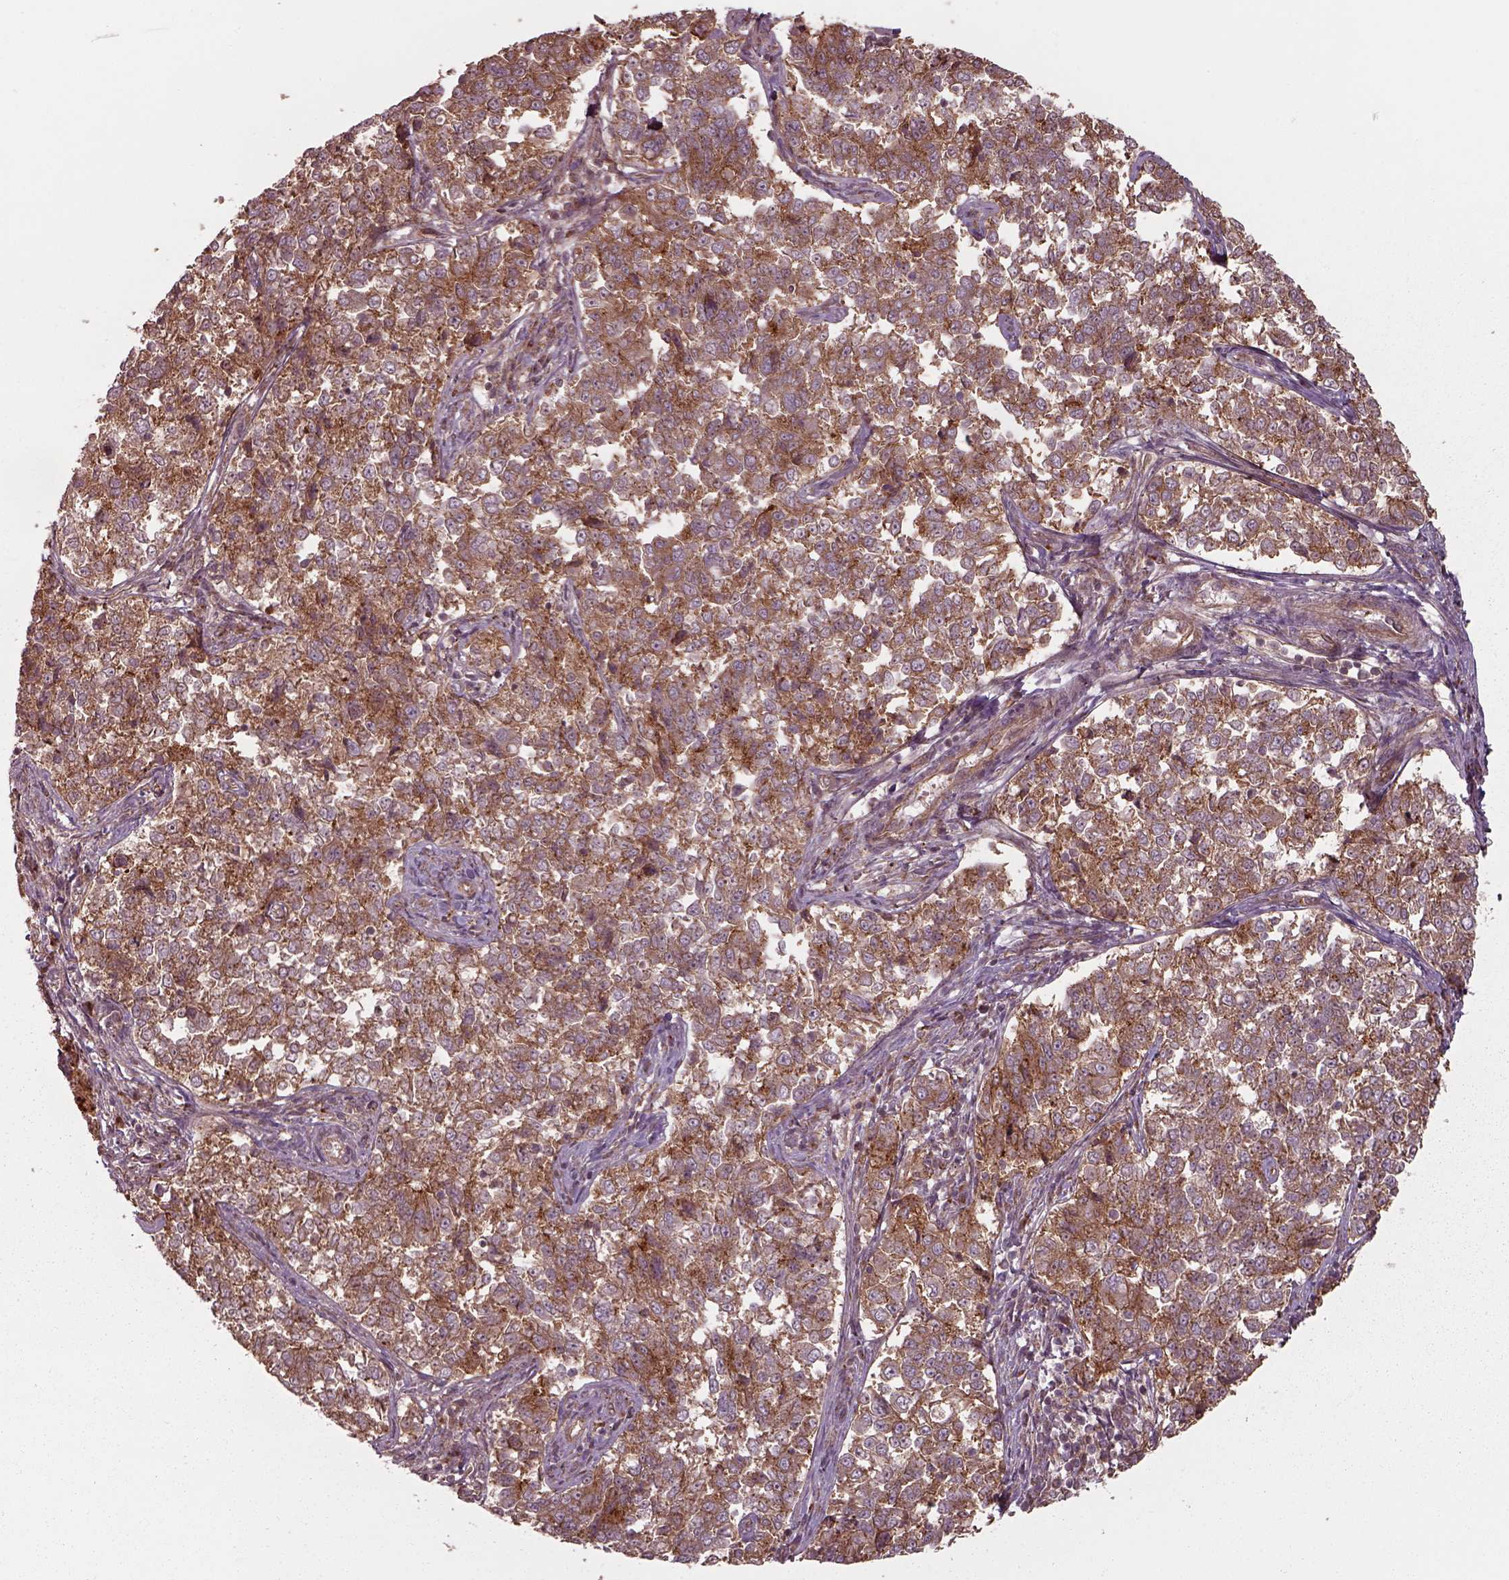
{"staining": {"intensity": "moderate", "quantity": ">75%", "location": "cytoplasmic/membranous"}, "tissue": "endometrial cancer", "cell_type": "Tumor cells", "image_type": "cancer", "snomed": [{"axis": "morphology", "description": "Adenocarcinoma, NOS"}, {"axis": "topography", "description": "Endometrium"}], "caption": "Human endometrial cancer stained with a brown dye demonstrates moderate cytoplasmic/membranous positive expression in about >75% of tumor cells.", "gene": "CHMP3", "patient": {"sex": "female", "age": 43}}